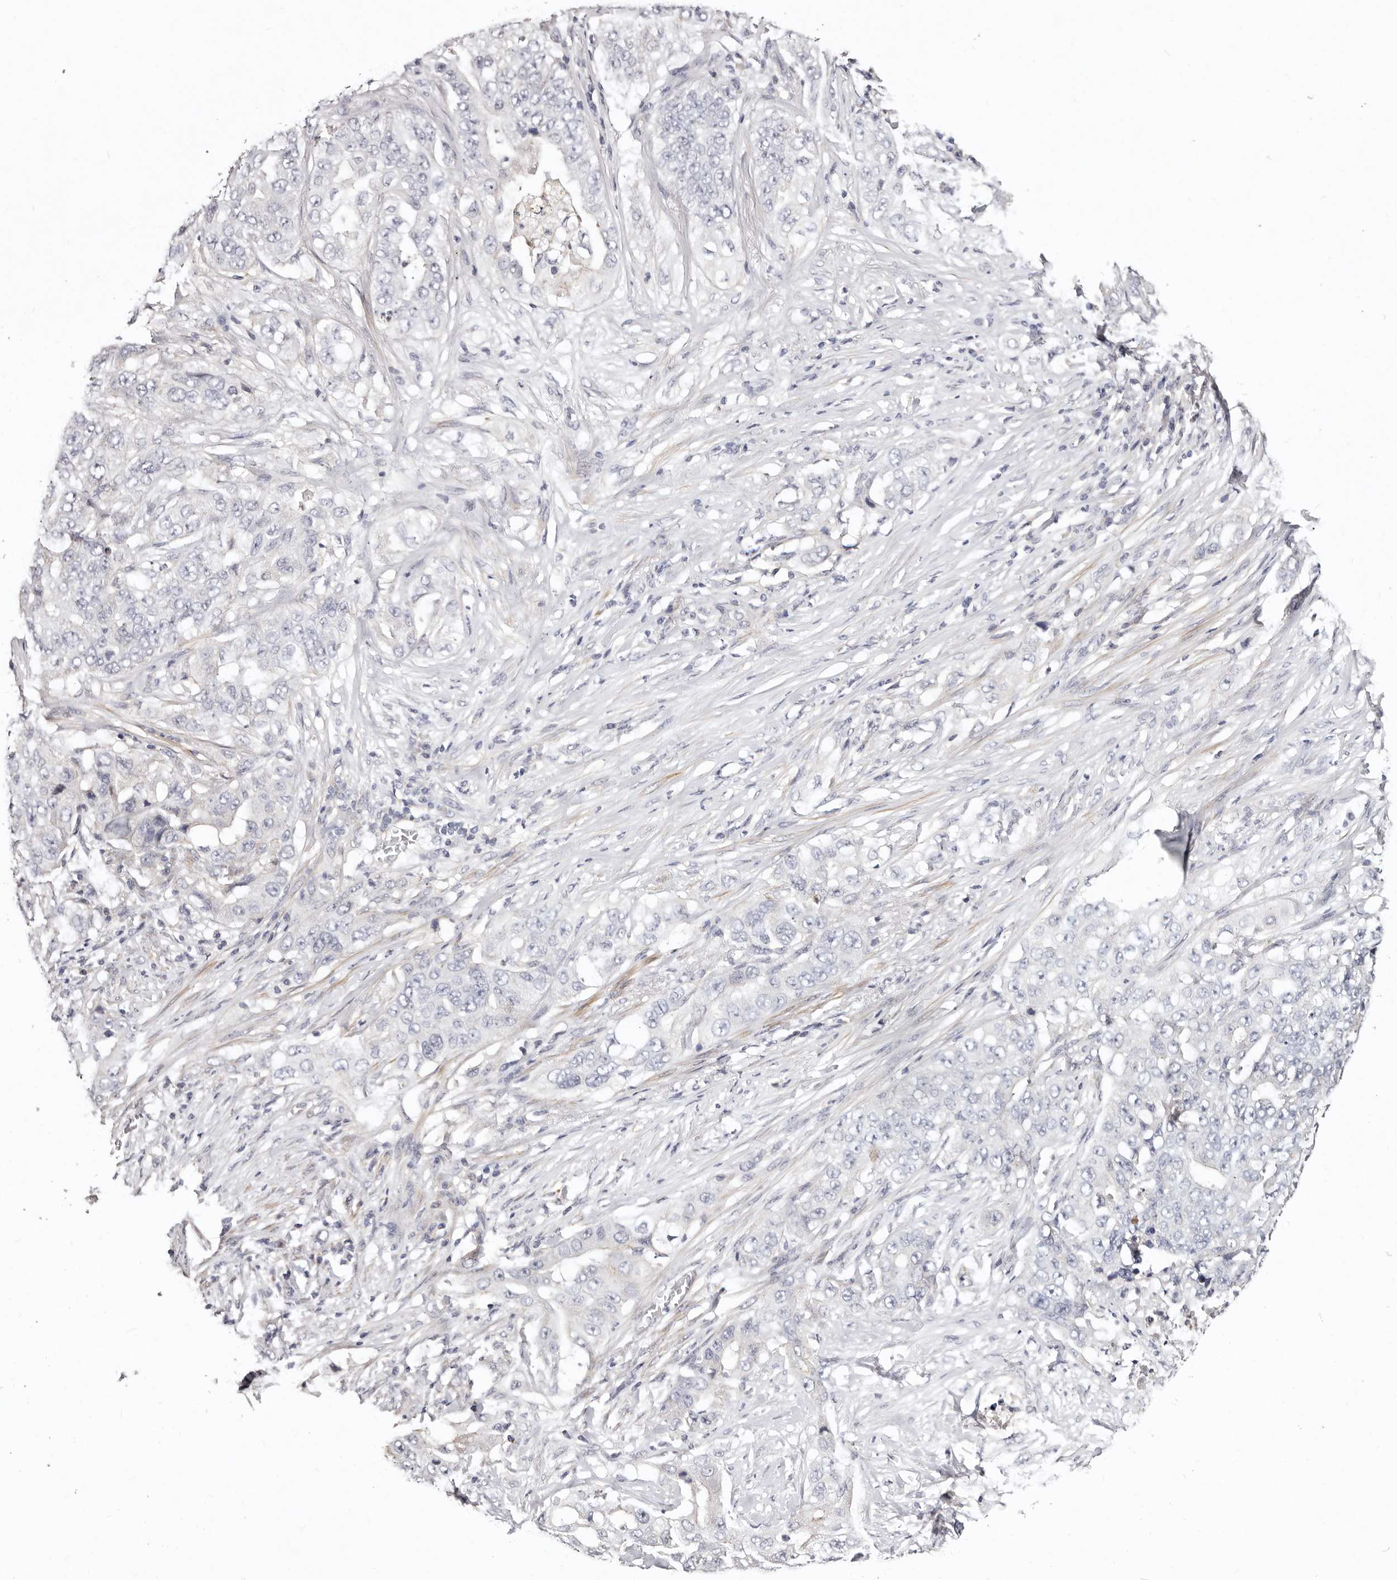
{"staining": {"intensity": "negative", "quantity": "none", "location": "none"}, "tissue": "lung cancer", "cell_type": "Tumor cells", "image_type": "cancer", "snomed": [{"axis": "morphology", "description": "Adenocarcinoma, NOS"}, {"axis": "topography", "description": "Lung"}], "caption": "The photomicrograph displays no staining of tumor cells in lung cancer (adenocarcinoma).", "gene": "MRPS33", "patient": {"sex": "female", "age": 51}}